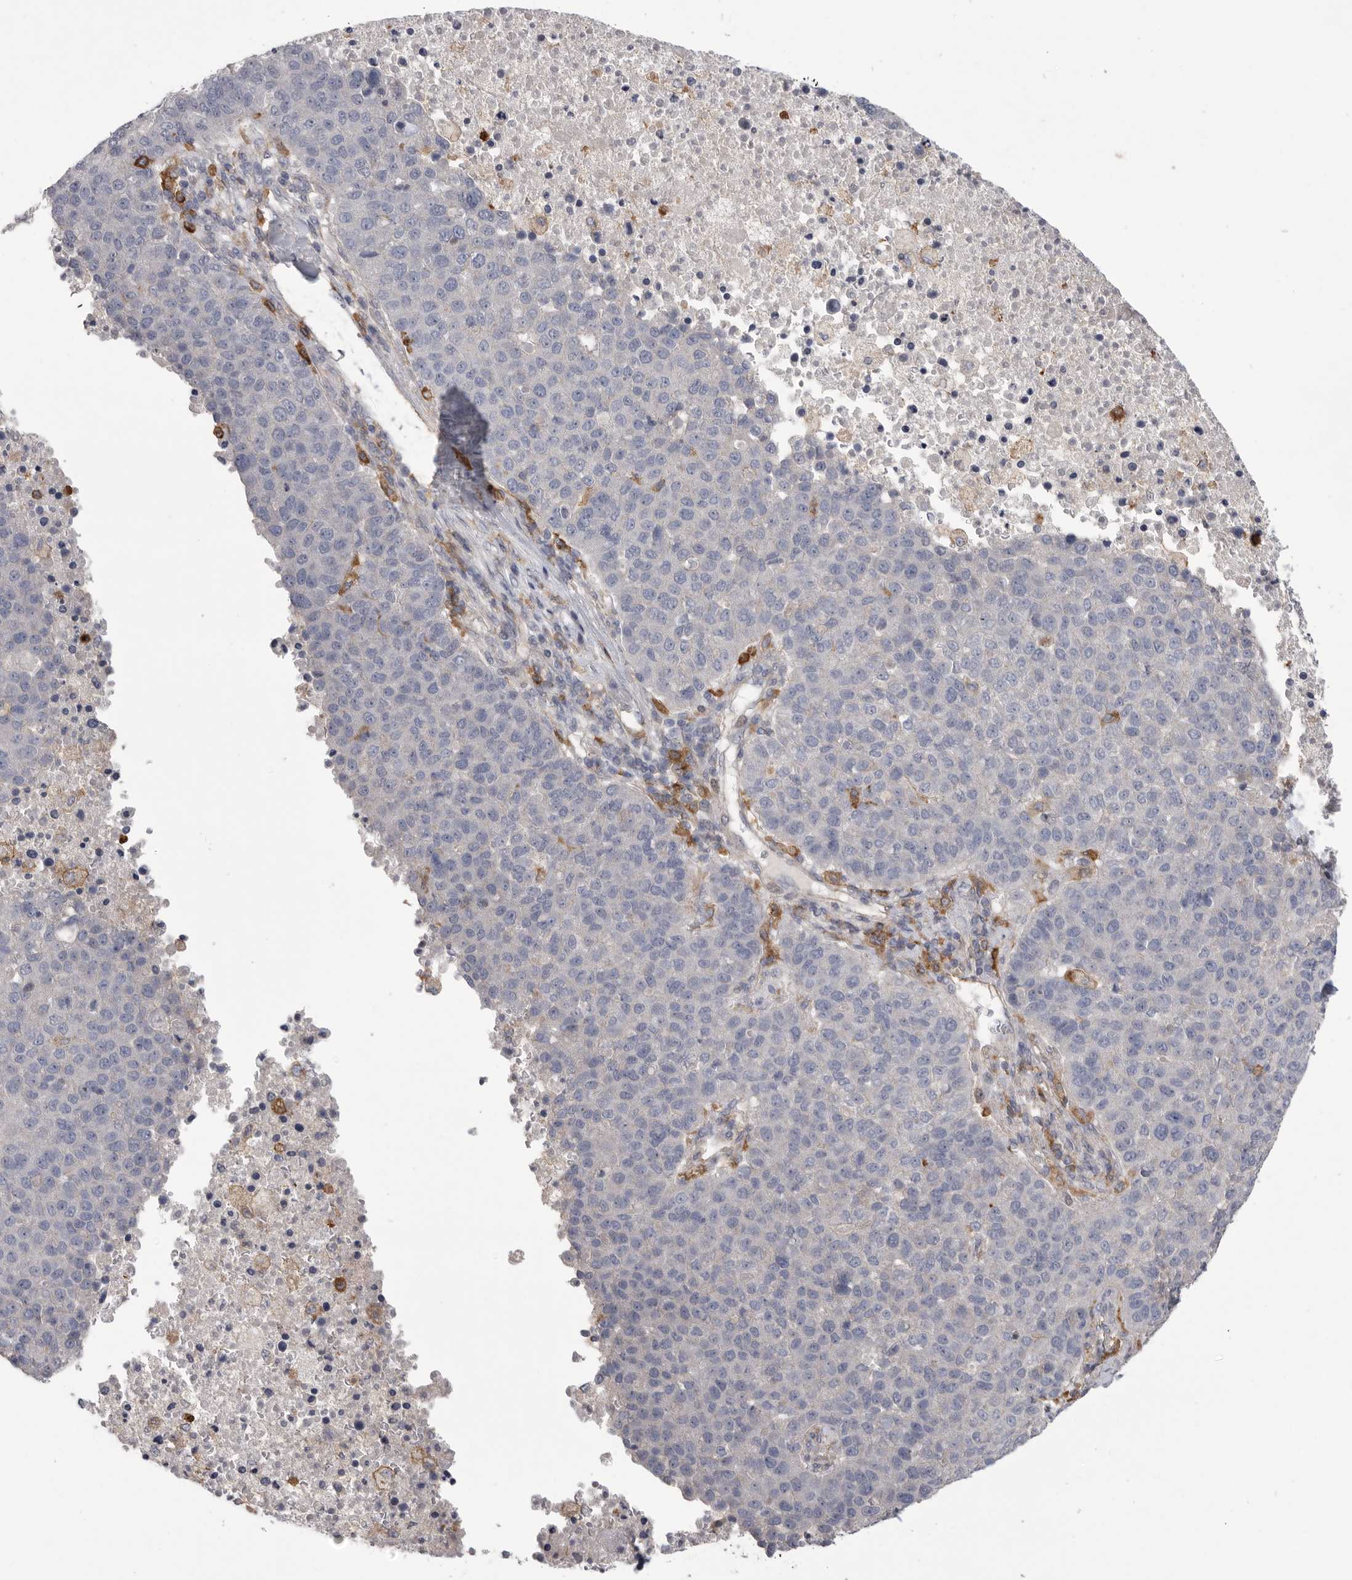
{"staining": {"intensity": "negative", "quantity": "none", "location": "none"}, "tissue": "pancreatic cancer", "cell_type": "Tumor cells", "image_type": "cancer", "snomed": [{"axis": "morphology", "description": "Adenocarcinoma, NOS"}, {"axis": "topography", "description": "Pancreas"}], "caption": "Protein analysis of pancreatic adenocarcinoma reveals no significant expression in tumor cells.", "gene": "SIGLEC10", "patient": {"sex": "female", "age": 61}}